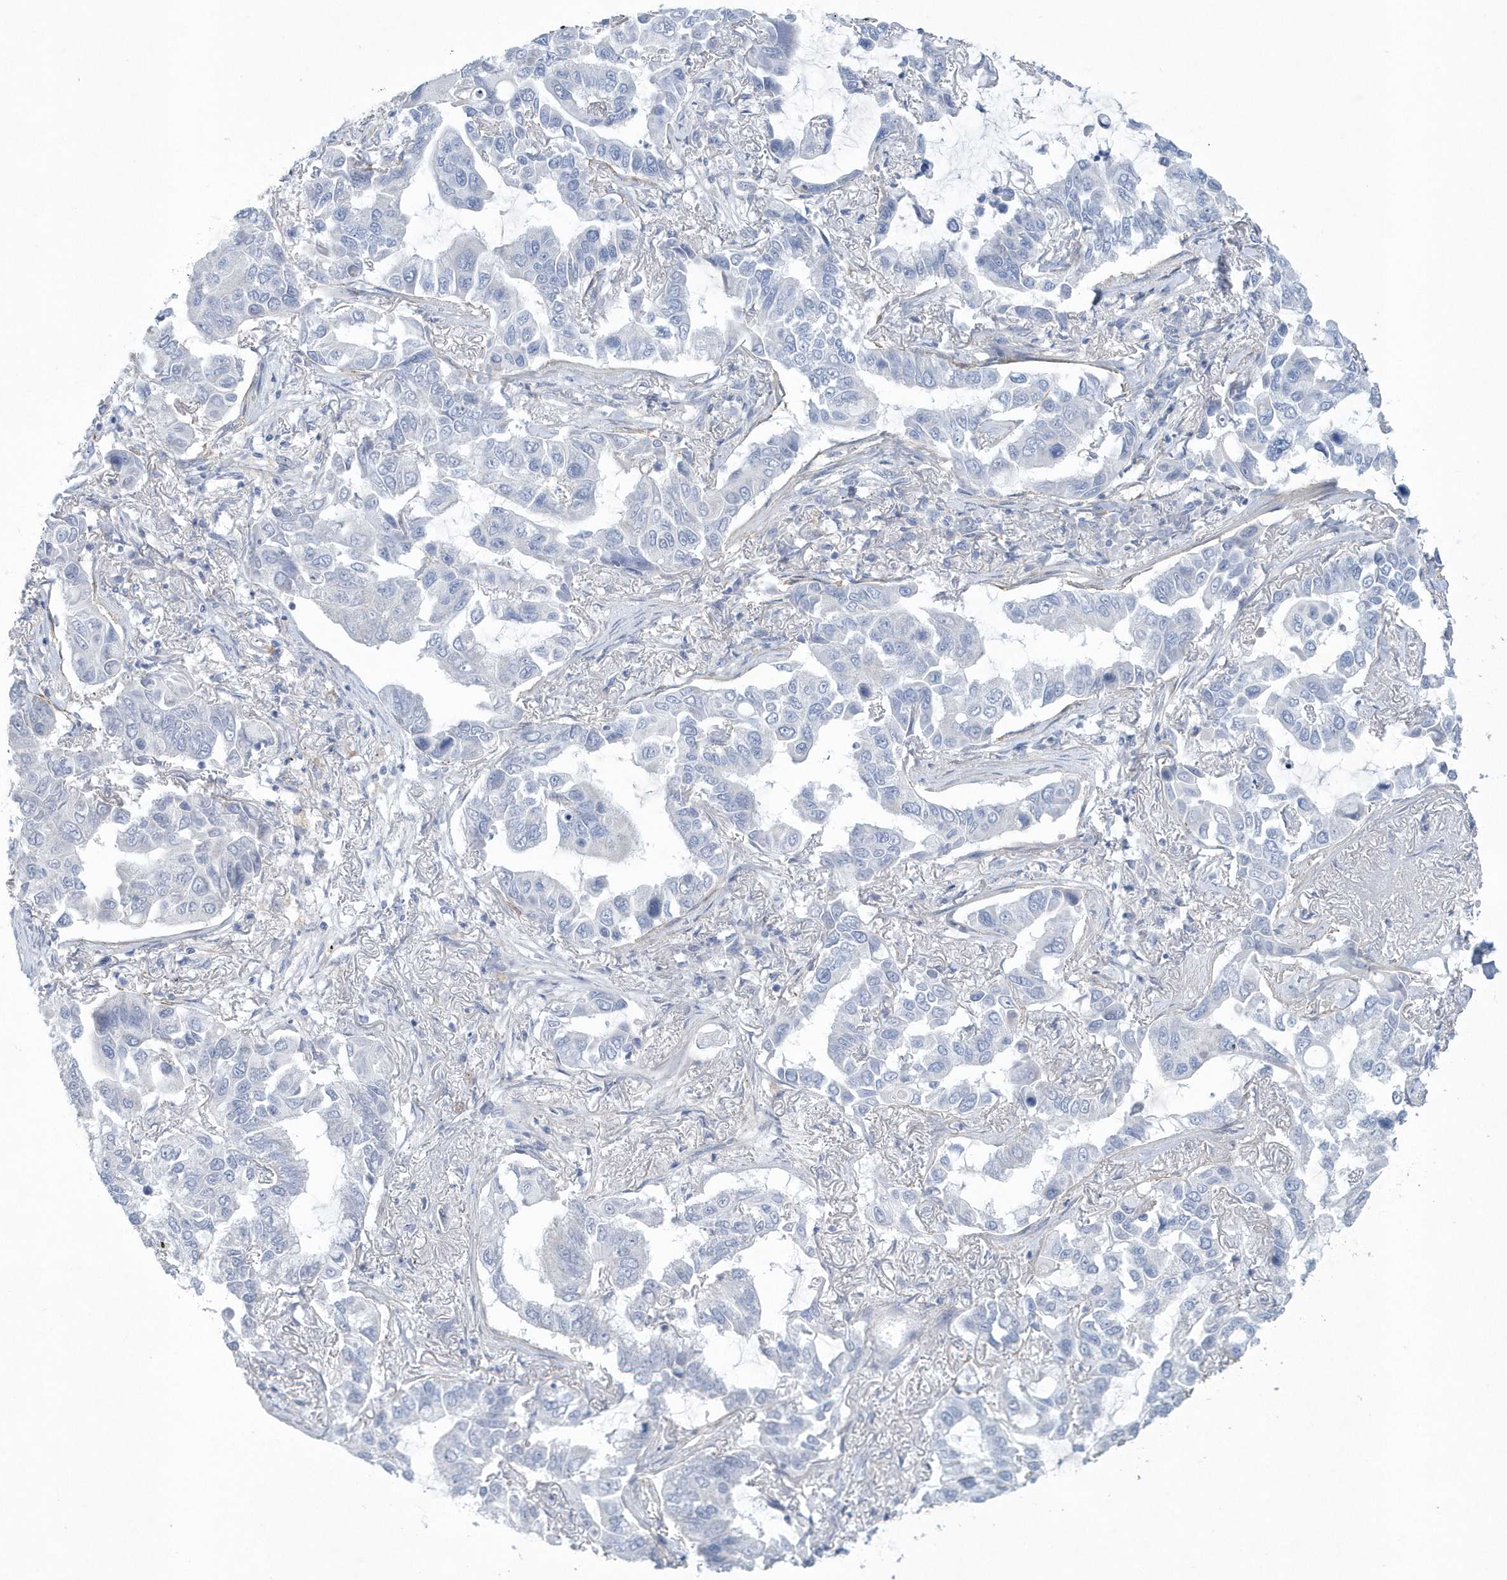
{"staining": {"intensity": "negative", "quantity": "none", "location": "none"}, "tissue": "lung cancer", "cell_type": "Tumor cells", "image_type": "cancer", "snomed": [{"axis": "morphology", "description": "Adenocarcinoma, NOS"}, {"axis": "topography", "description": "Lung"}], "caption": "Immunohistochemistry photomicrograph of lung cancer (adenocarcinoma) stained for a protein (brown), which demonstrates no expression in tumor cells.", "gene": "SPATA18", "patient": {"sex": "male", "age": 64}}